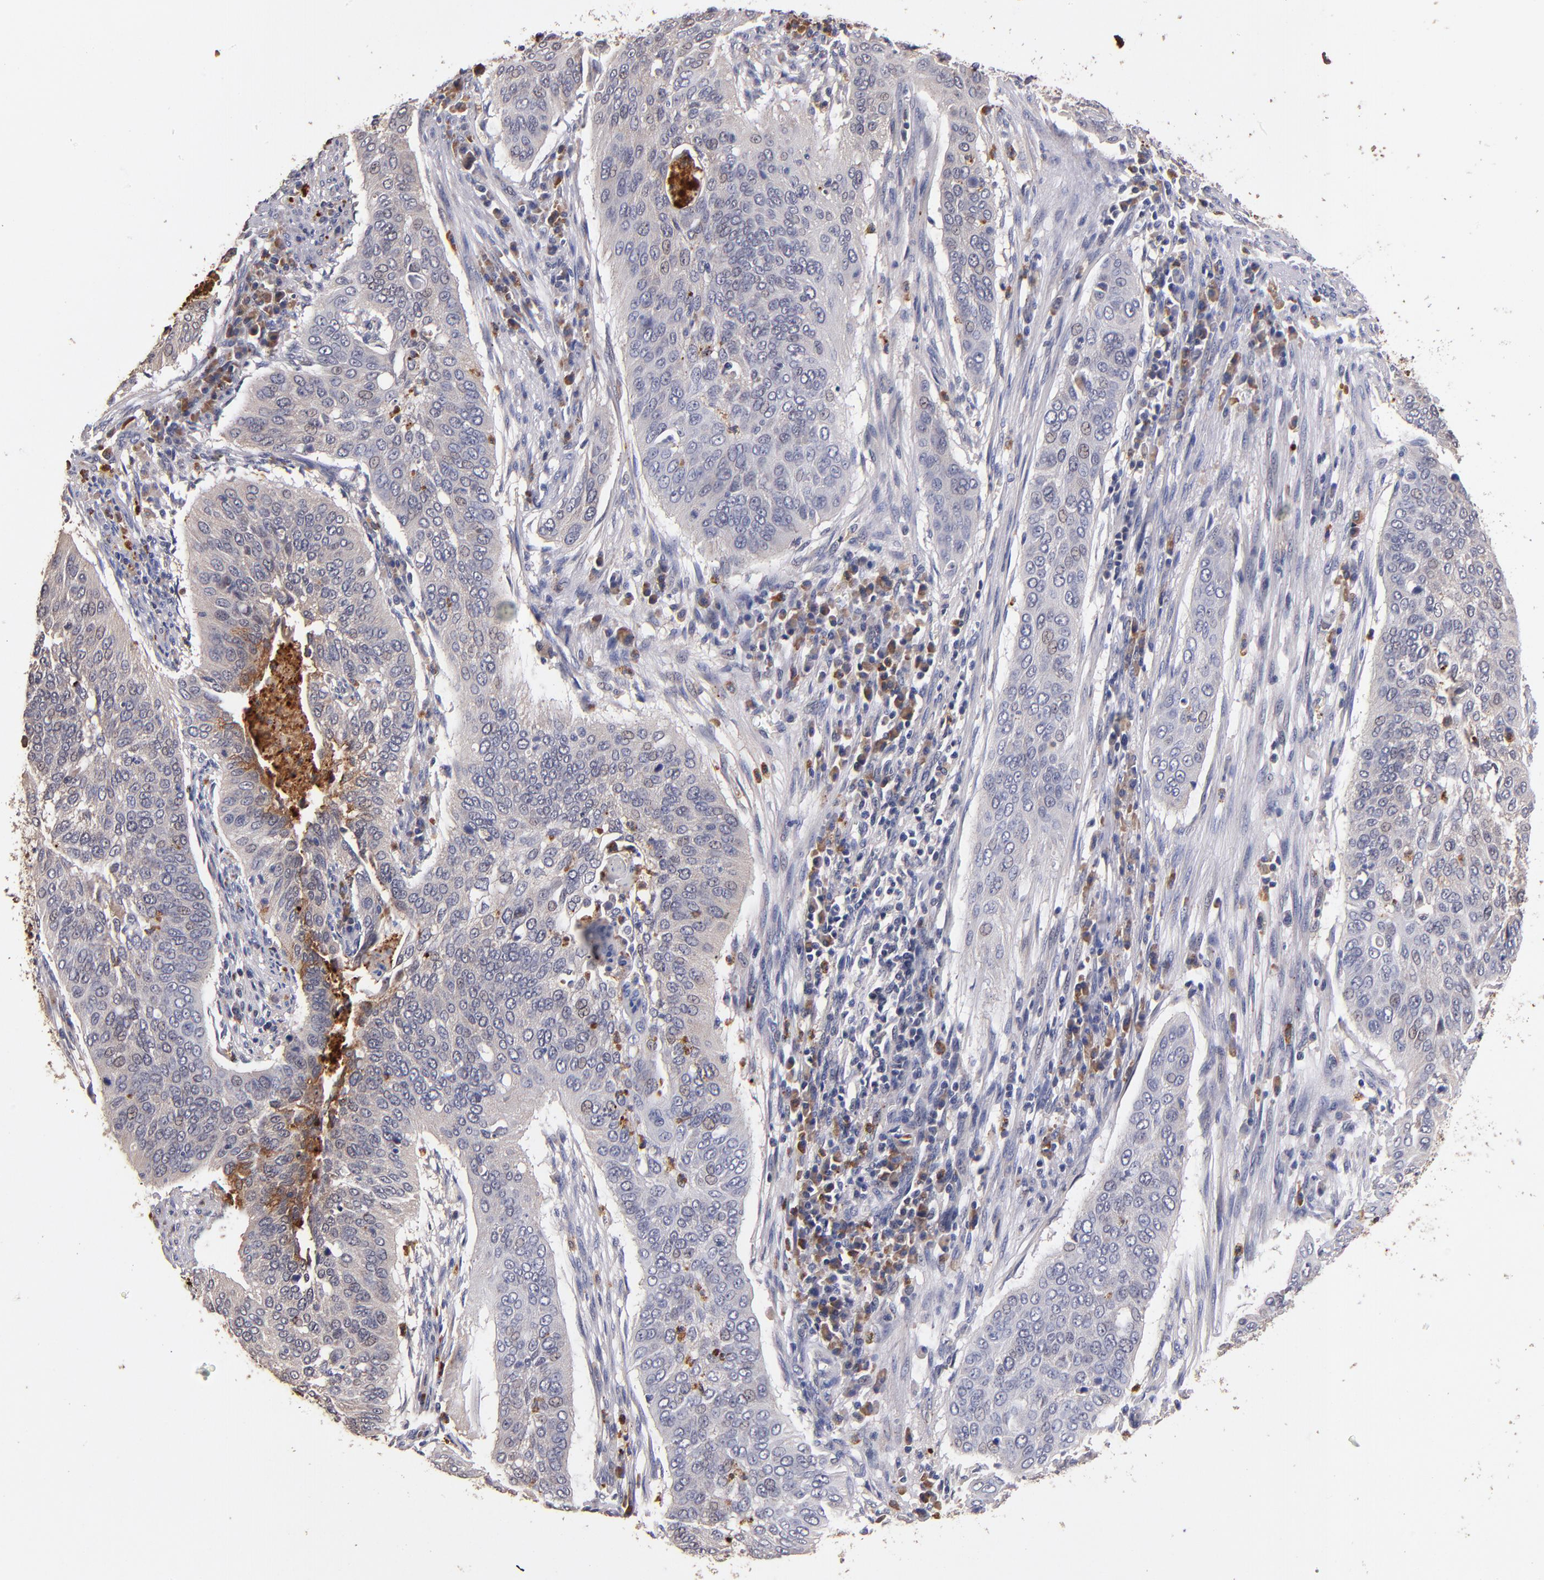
{"staining": {"intensity": "weak", "quantity": "25%-75%", "location": "cytoplasmic/membranous"}, "tissue": "cervical cancer", "cell_type": "Tumor cells", "image_type": "cancer", "snomed": [{"axis": "morphology", "description": "Squamous cell carcinoma, NOS"}, {"axis": "topography", "description": "Cervix"}], "caption": "Squamous cell carcinoma (cervical) tissue reveals weak cytoplasmic/membranous expression in about 25%-75% of tumor cells, visualized by immunohistochemistry. (DAB (3,3'-diaminobenzidine) = brown stain, brightfield microscopy at high magnification).", "gene": "TTLL12", "patient": {"sex": "female", "age": 39}}